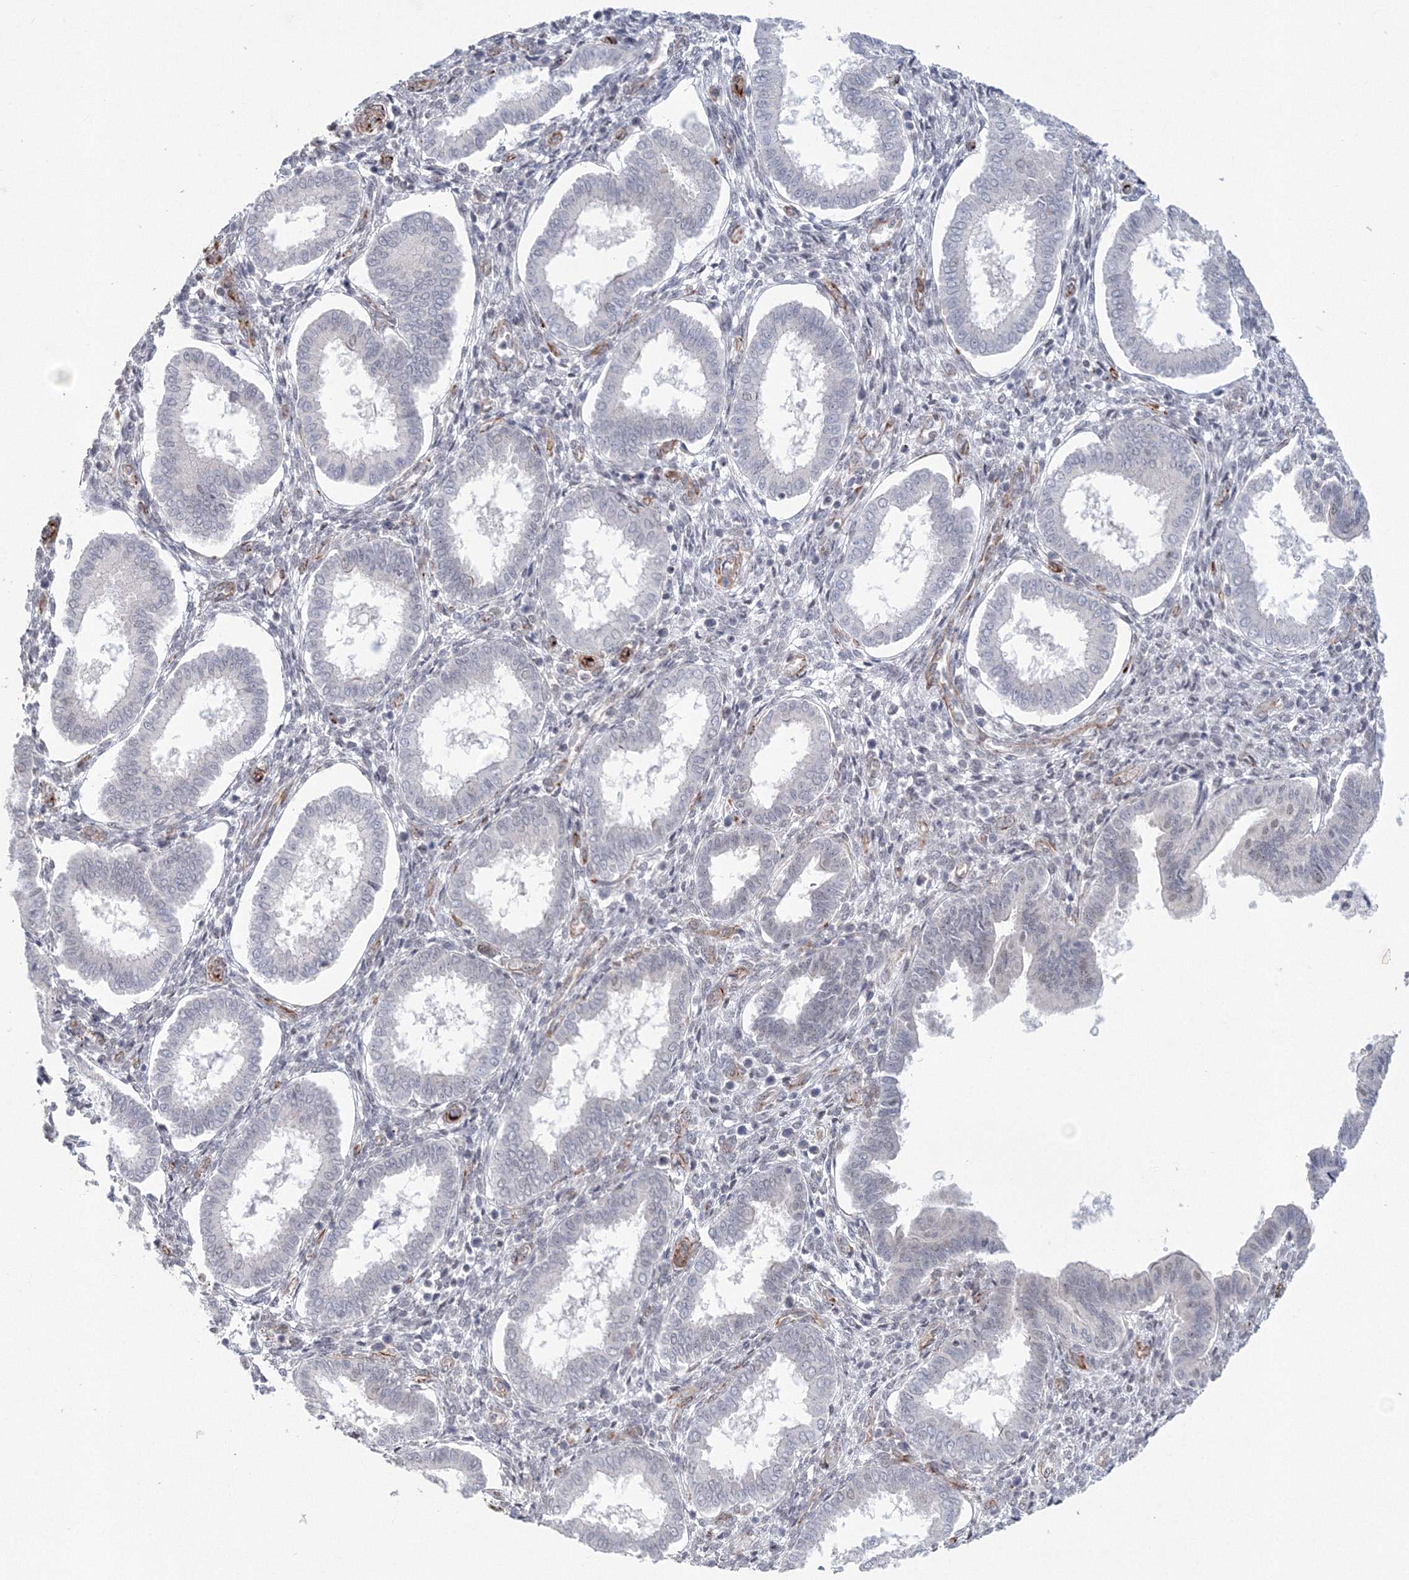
{"staining": {"intensity": "negative", "quantity": "none", "location": "none"}, "tissue": "endometrium", "cell_type": "Cells in endometrial stroma", "image_type": "normal", "snomed": [{"axis": "morphology", "description": "Normal tissue, NOS"}, {"axis": "topography", "description": "Endometrium"}], "caption": "Photomicrograph shows no significant protein positivity in cells in endometrial stroma of benign endometrium.", "gene": "SIRT7", "patient": {"sex": "female", "age": 24}}